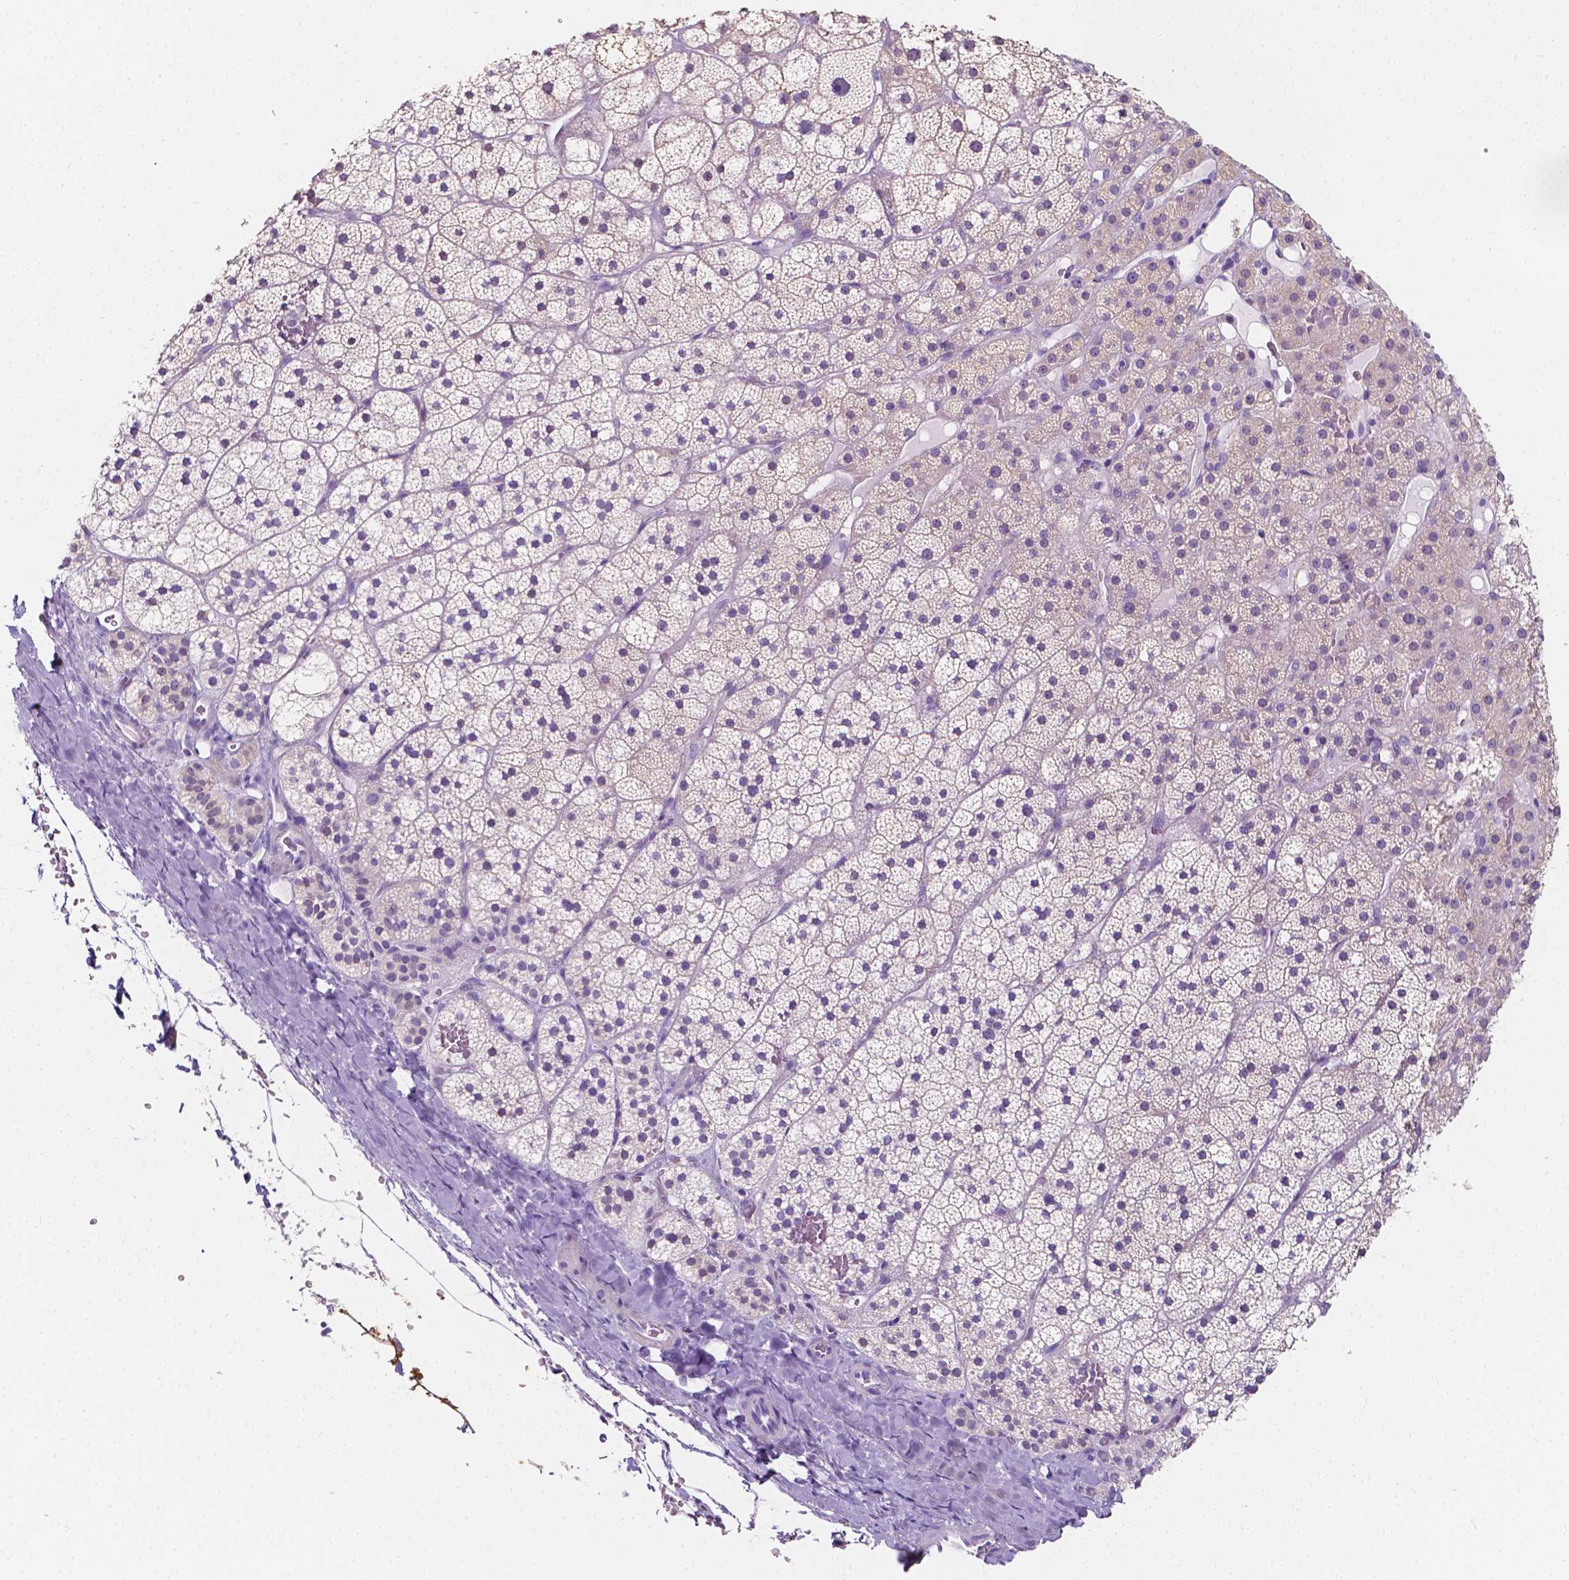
{"staining": {"intensity": "negative", "quantity": "none", "location": "none"}, "tissue": "adrenal gland", "cell_type": "Glandular cells", "image_type": "normal", "snomed": [{"axis": "morphology", "description": "Normal tissue, NOS"}, {"axis": "topography", "description": "Adrenal gland"}], "caption": "A high-resolution image shows immunohistochemistry (IHC) staining of normal adrenal gland, which demonstrates no significant positivity in glandular cells.", "gene": "CLSTN2", "patient": {"sex": "male", "age": 53}}